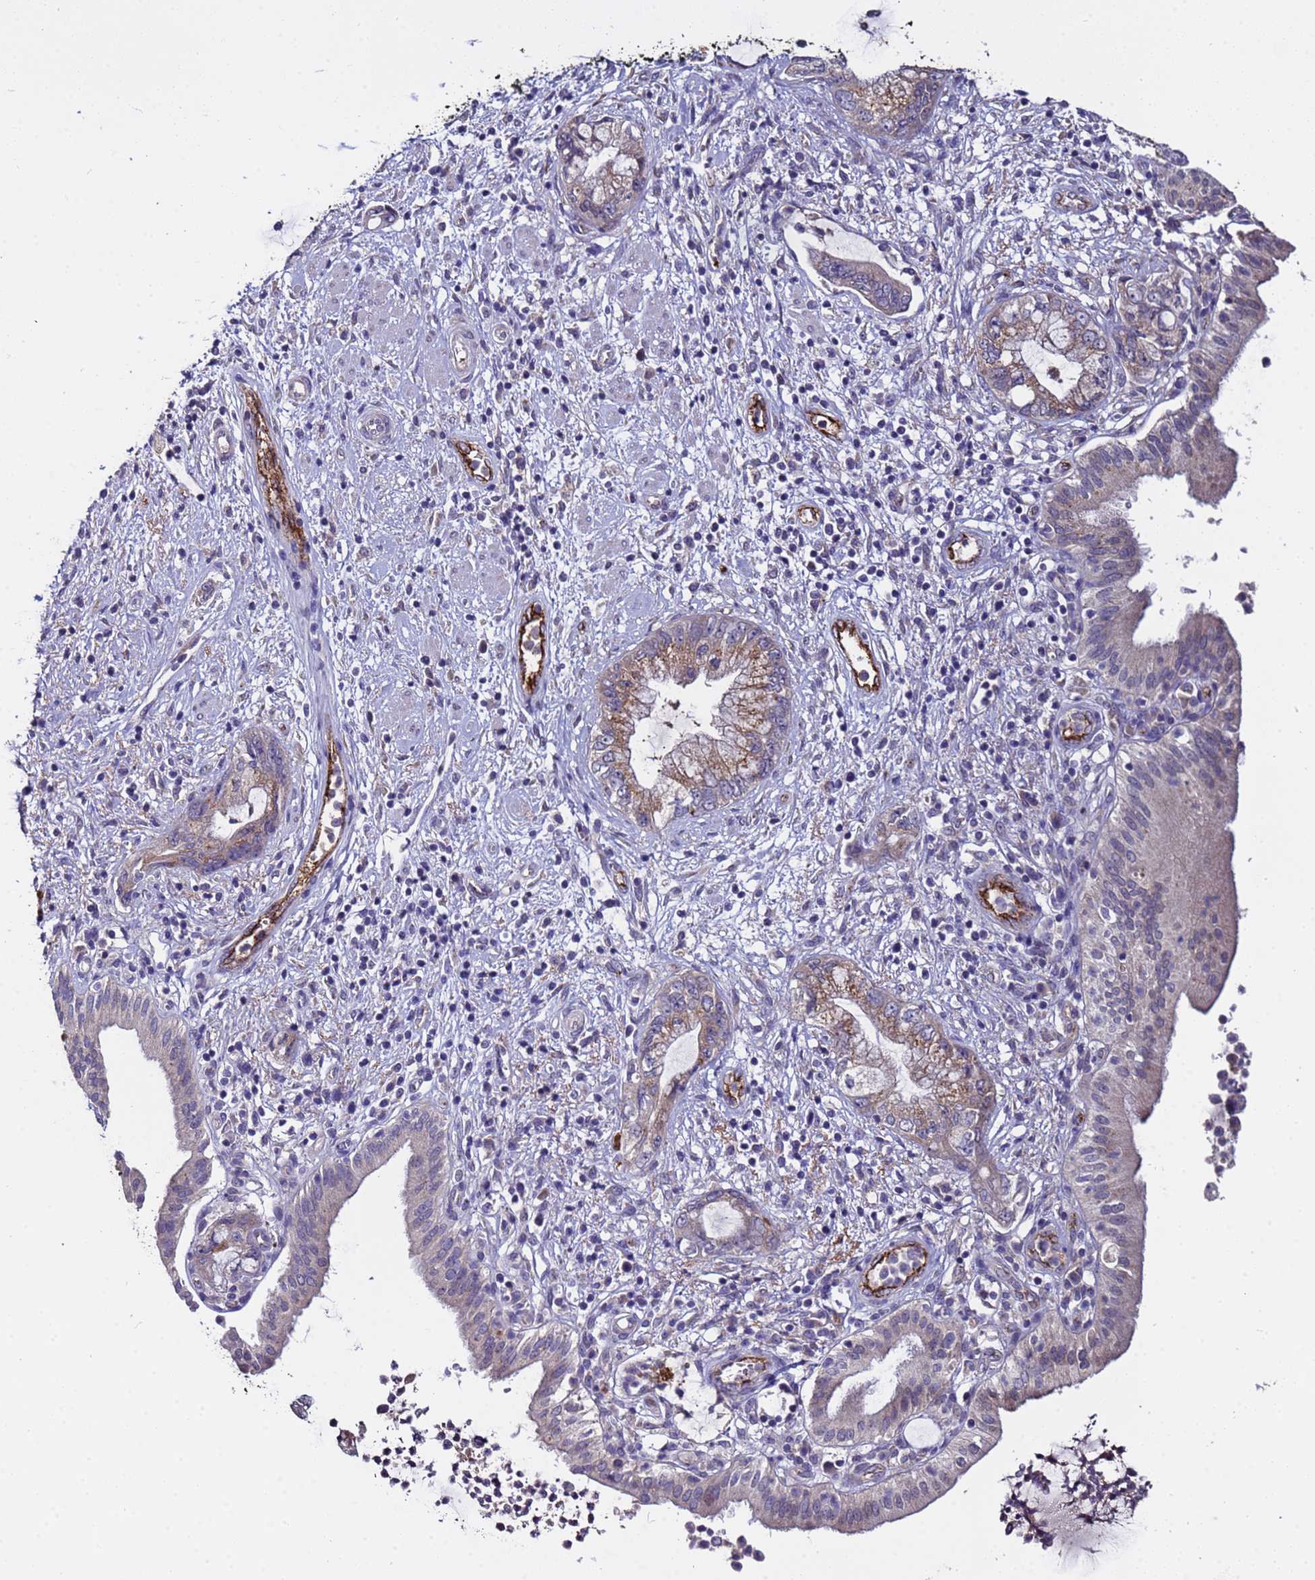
{"staining": {"intensity": "moderate", "quantity": "<25%", "location": "cytoplasmic/membranous"}, "tissue": "pancreatic cancer", "cell_type": "Tumor cells", "image_type": "cancer", "snomed": [{"axis": "morphology", "description": "Adenocarcinoma, NOS"}, {"axis": "topography", "description": "Pancreas"}], "caption": "A low amount of moderate cytoplasmic/membranous positivity is identified in approximately <25% of tumor cells in pancreatic cancer (adenocarcinoma) tissue. Ihc stains the protein in brown and the nuclei are stained blue.", "gene": "ZNF248", "patient": {"sex": "female", "age": 73}}